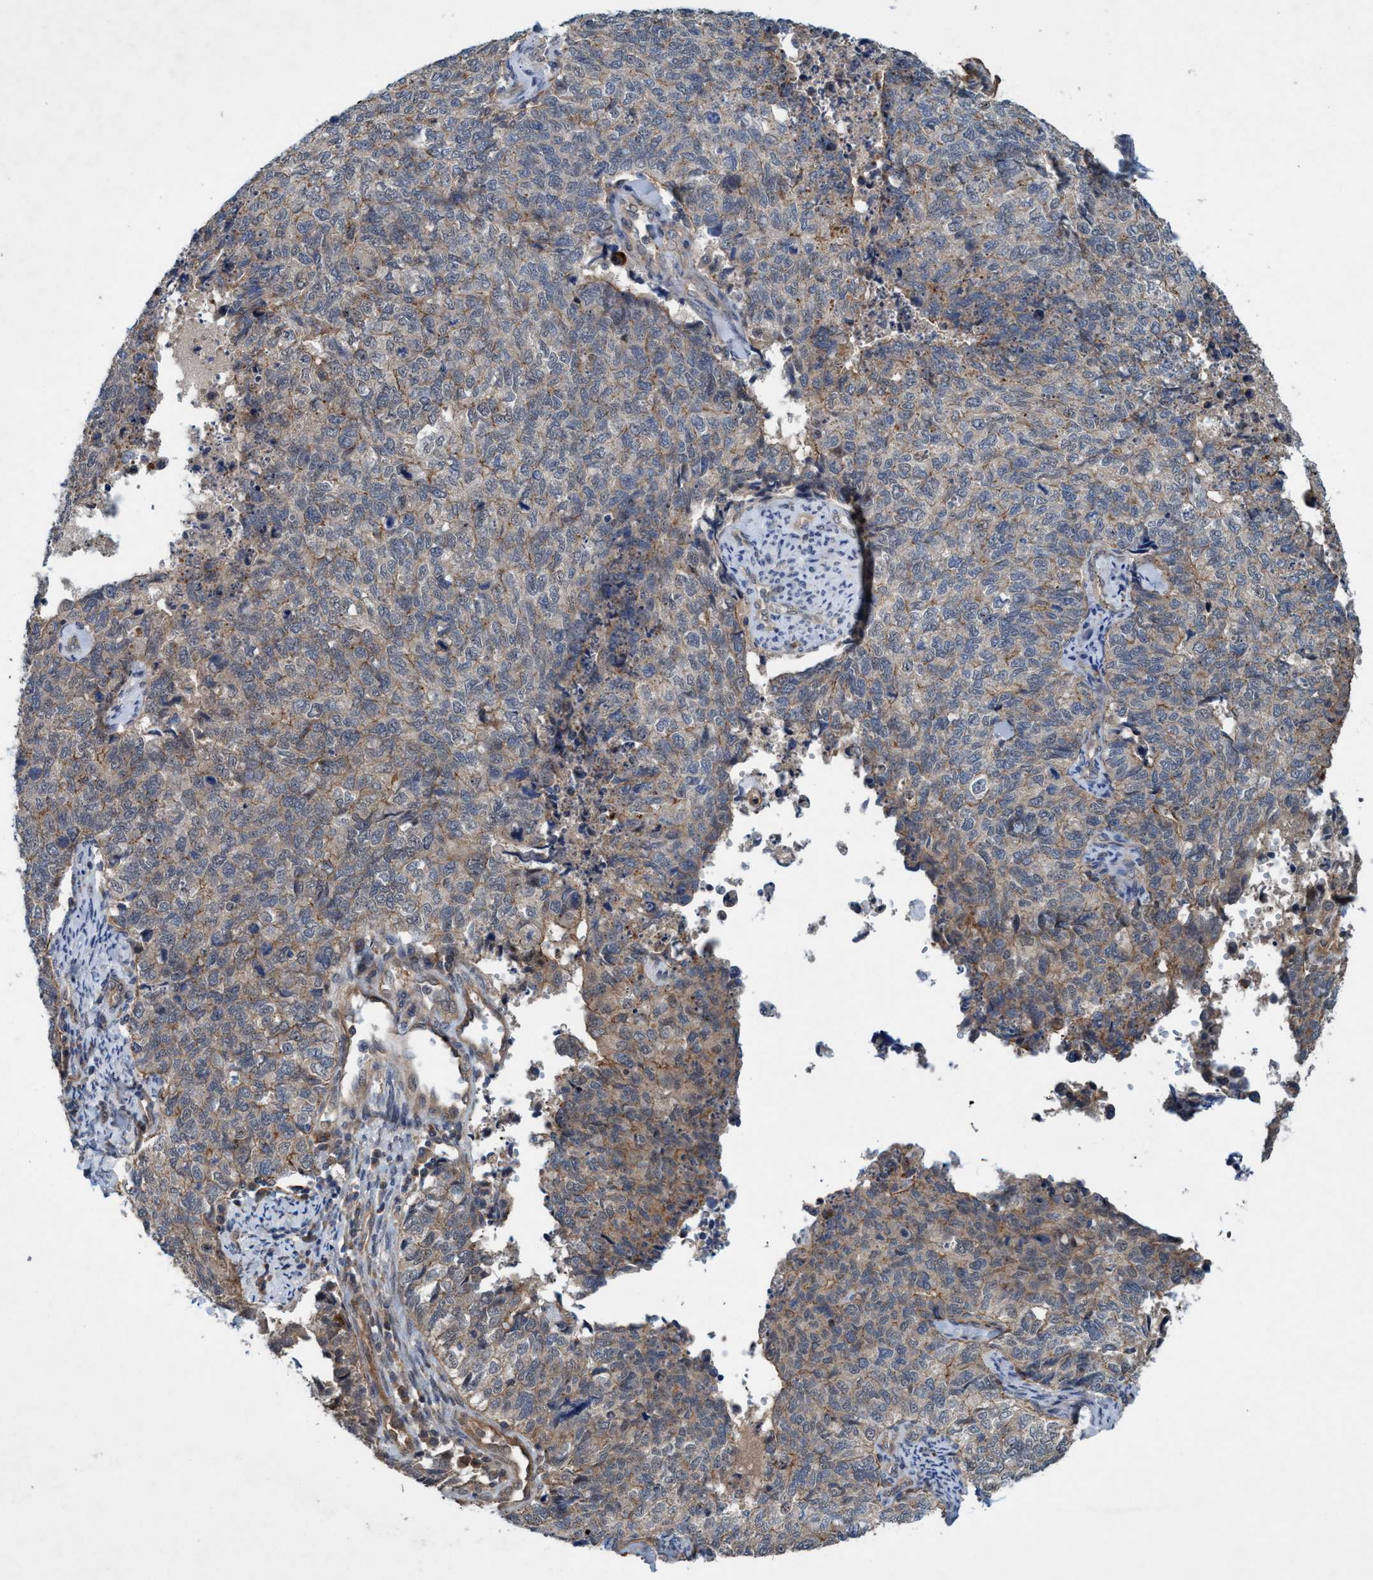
{"staining": {"intensity": "weak", "quantity": "25%-75%", "location": "cytoplasmic/membranous"}, "tissue": "cervical cancer", "cell_type": "Tumor cells", "image_type": "cancer", "snomed": [{"axis": "morphology", "description": "Squamous cell carcinoma, NOS"}, {"axis": "topography", "description": "Cervix"}], "caption": "A brown stain shows weak cytoplasmic/membranous expression of a protein in cervical squamous cell carcinoma tumor cells.", "gene": "TRIM65", "patient": {"sex": "female", "age": 63}}